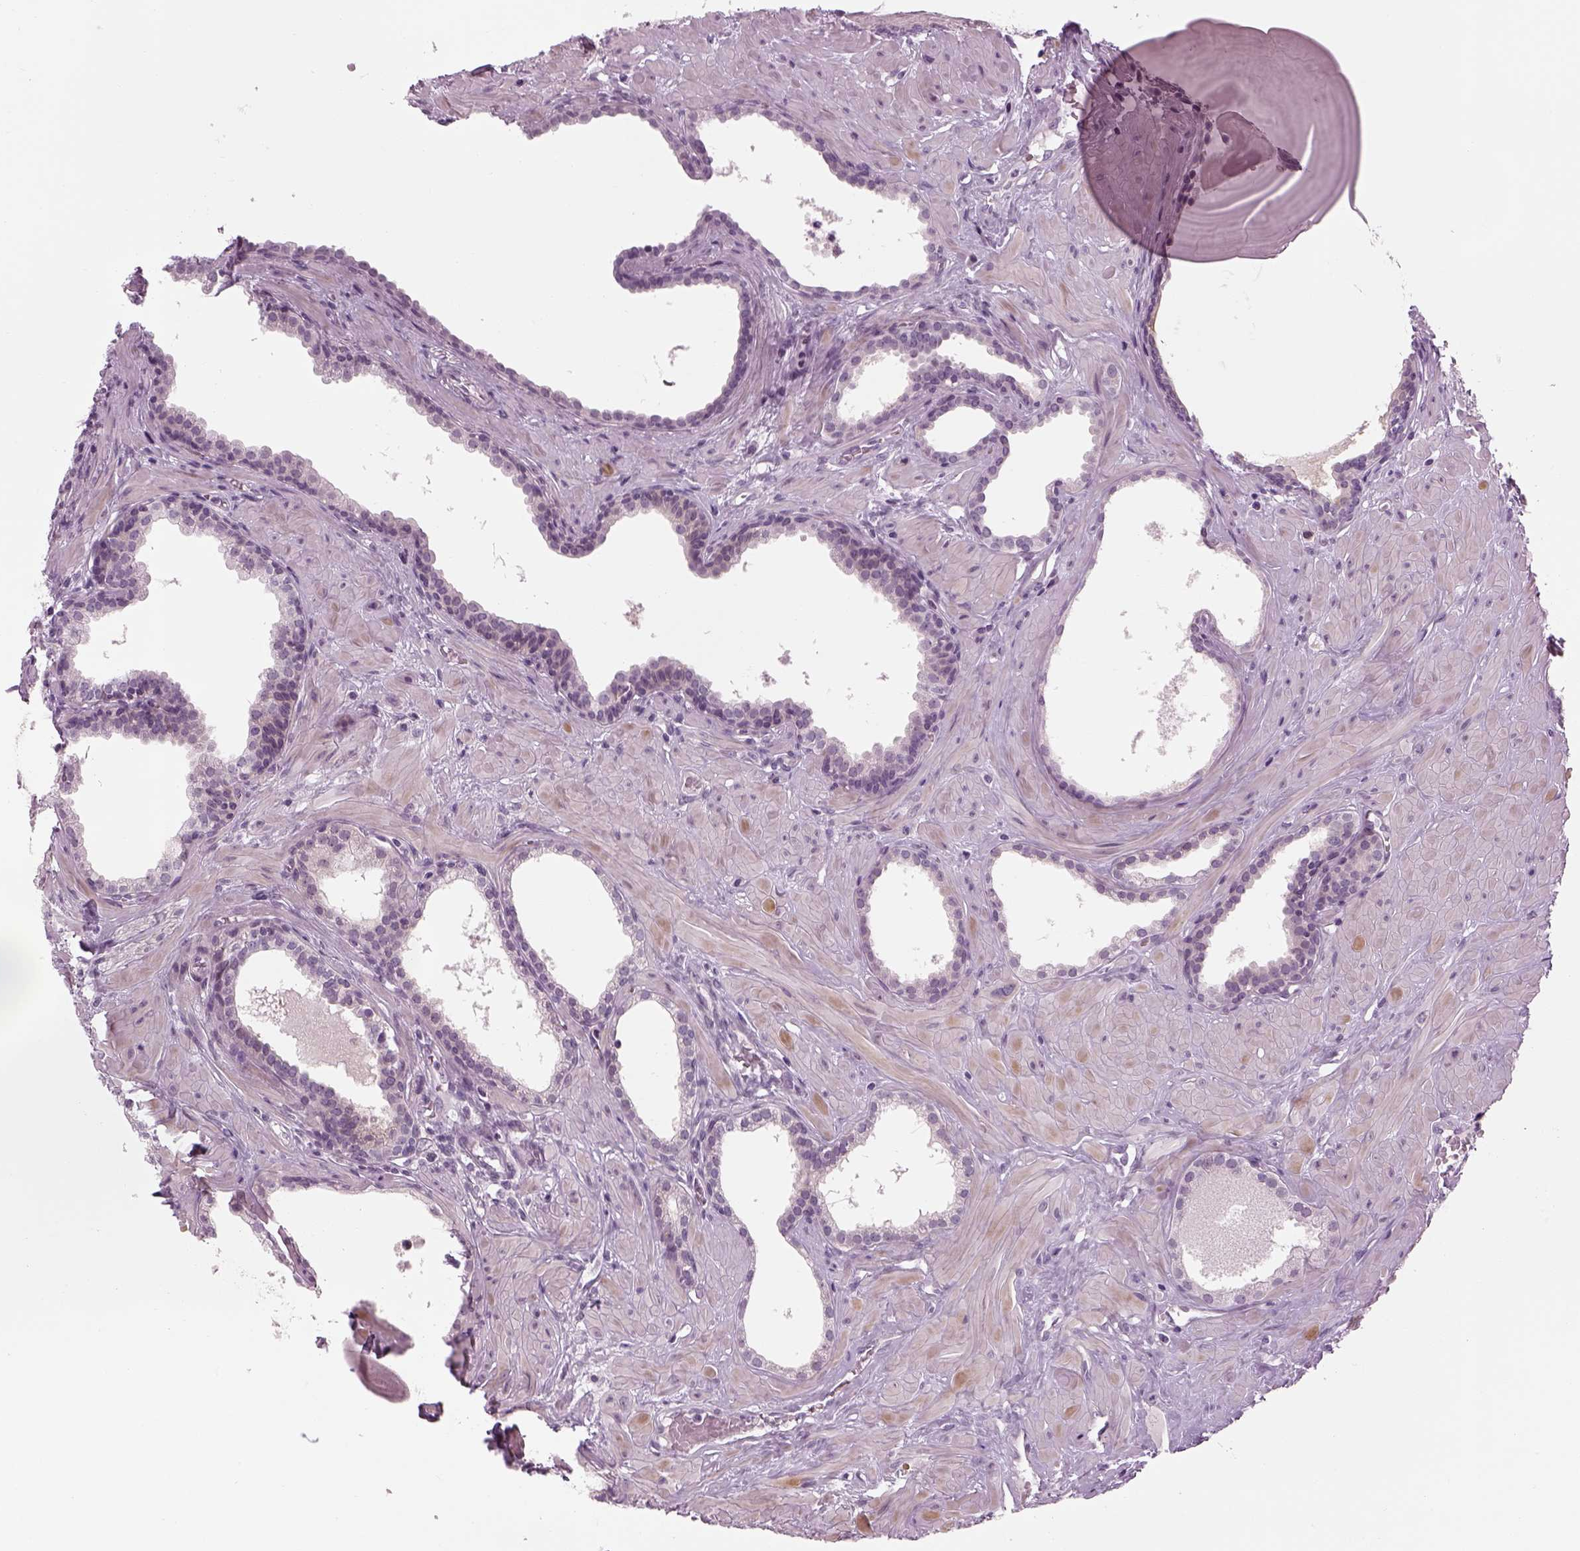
{"staining": {"intensity": "negative", "quantity": "none", "location": "none"}, "tissue": "prostate", "cell_type": "Glandular cells", "image_type": "normal", "snomed": [{"axis": "morphology", "description": "Normal tissue, NOS"}, {"axis": "topography", "description": "Prostate"}], "caption": "Immunohistochemistry micrograph of unremarkable prostate: prostate stained with DAB (3,3'-diaminobenzidine) reveals no significant protein staining in glandular cells.", "gene": "LRRIQ3", "patient": {"sex": "male", "age": 48}}